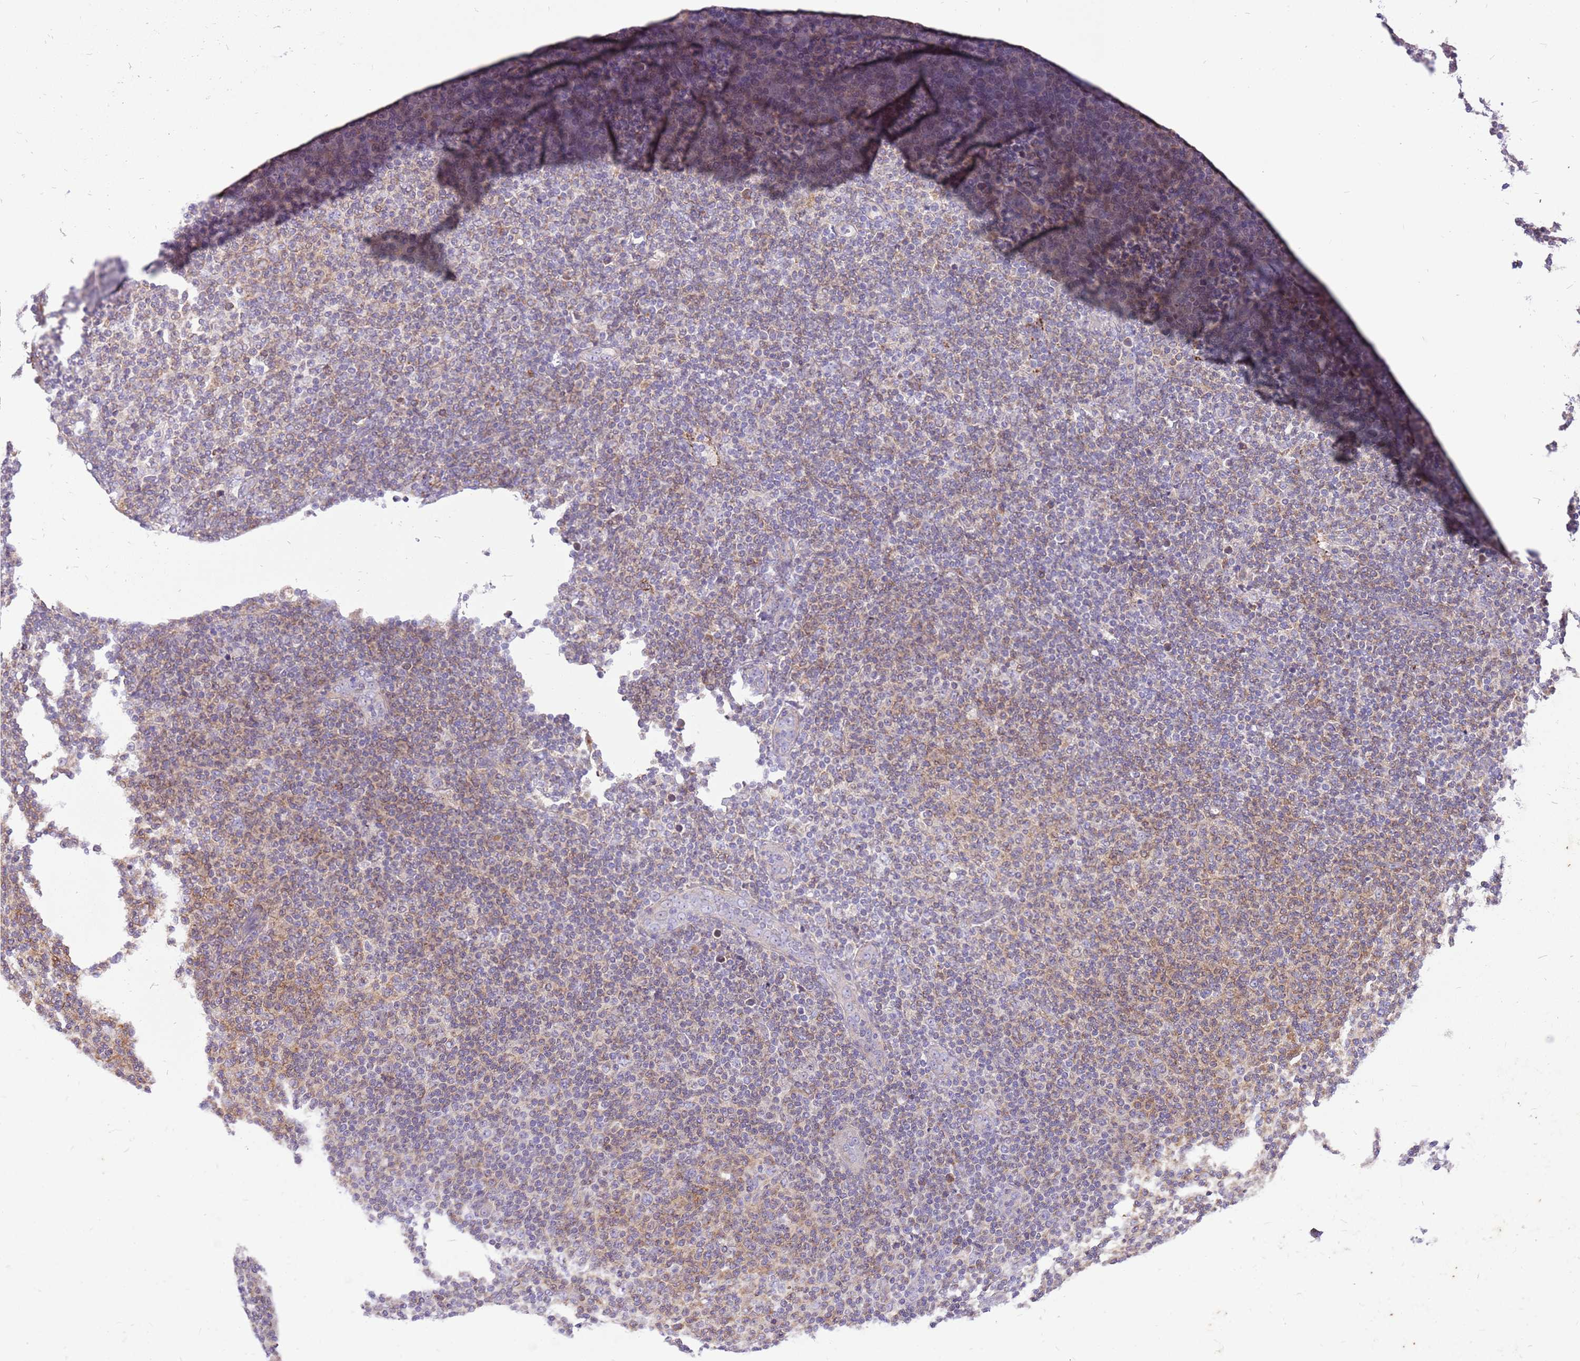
{"staining": {"intensity": "weak", "quantity": "25%-75%", "location": "cytoplasmic/membranous"}, "tissue": "lymphoma", "cell_type": "Tumor cells", "image_type": "cancer", "snomed": [{"axis": "morphology", "description": "Malignant lymphoma, non-Hodgkin's type, Low grade"}, {"axis": "topography", "description": "Lymph node"}], "caption": "Immunohistochemistry (IHC) (DAB) staining of human malignant lymphoma, non-Hodgkin's type (low-grade) reveals weak cytoplasmic/membranous protein staining in about 25%-75% of tumor cells. (brown staining indicates protein expression, while blue staining denotes nuclei).", "gene": "WDR90", "patient": {"sex": "male", "age": 66}}